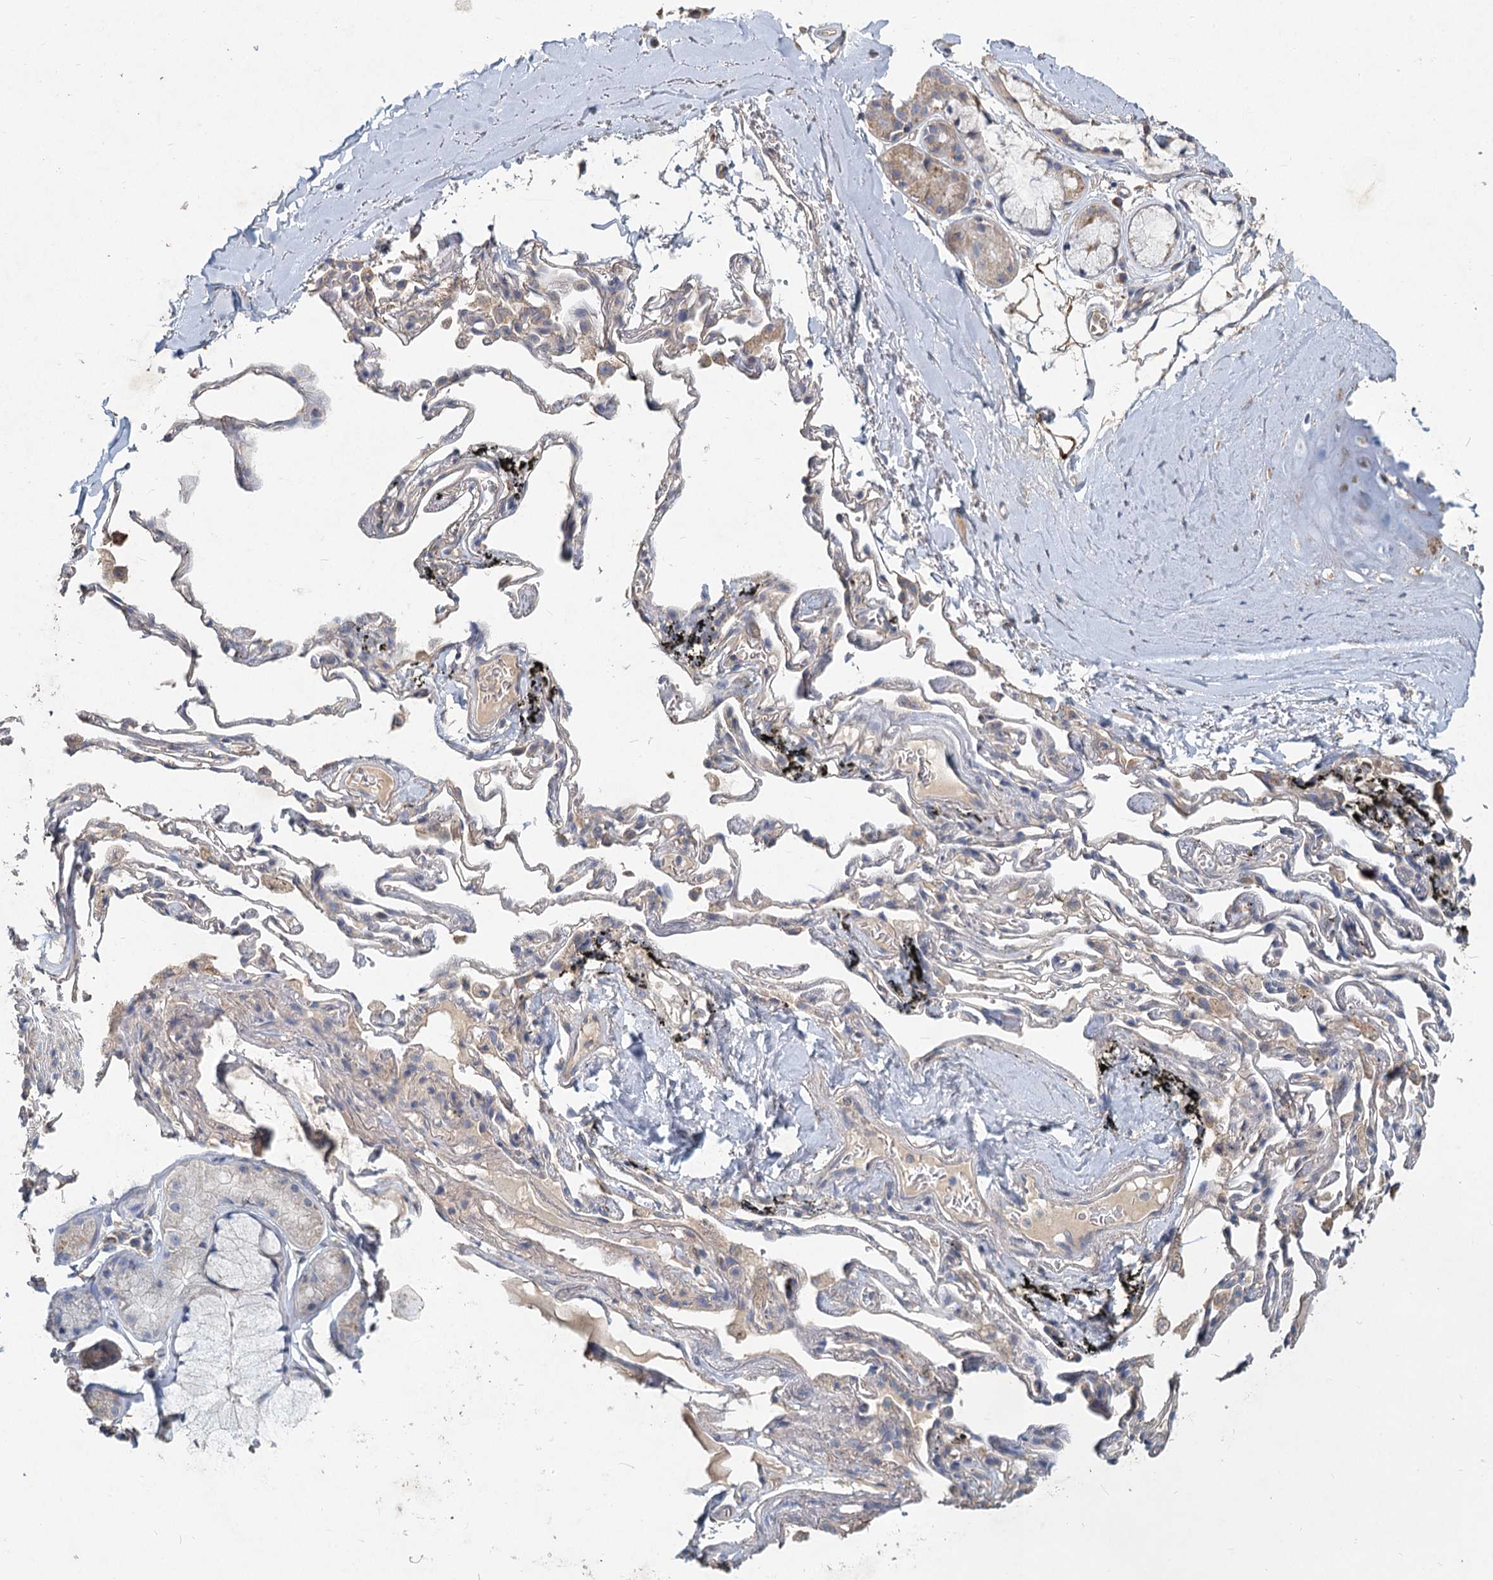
{"staining": {"intensity": "weak", "quantity": "<25%", "location": "cytoplasmic/membranous"}, "tissue": "adipose tissue", "cell_type": "Adipocytes", "image_type": "normal", "snomed": [{"axis": "morphology", "description": "Normal tissue, NOS"}, {"axis": "topography", "description": "Lymph node"}, {"axis": "topography", "description": "Bronchus"}], "caption": "Immunohistochemistry (IHC) image of unremarkable adipose tissue stained for a protein (brown), which displays no expression in adipocytes.", "gene": "HES2", "patient": {"sex": "male", "age": 63}}